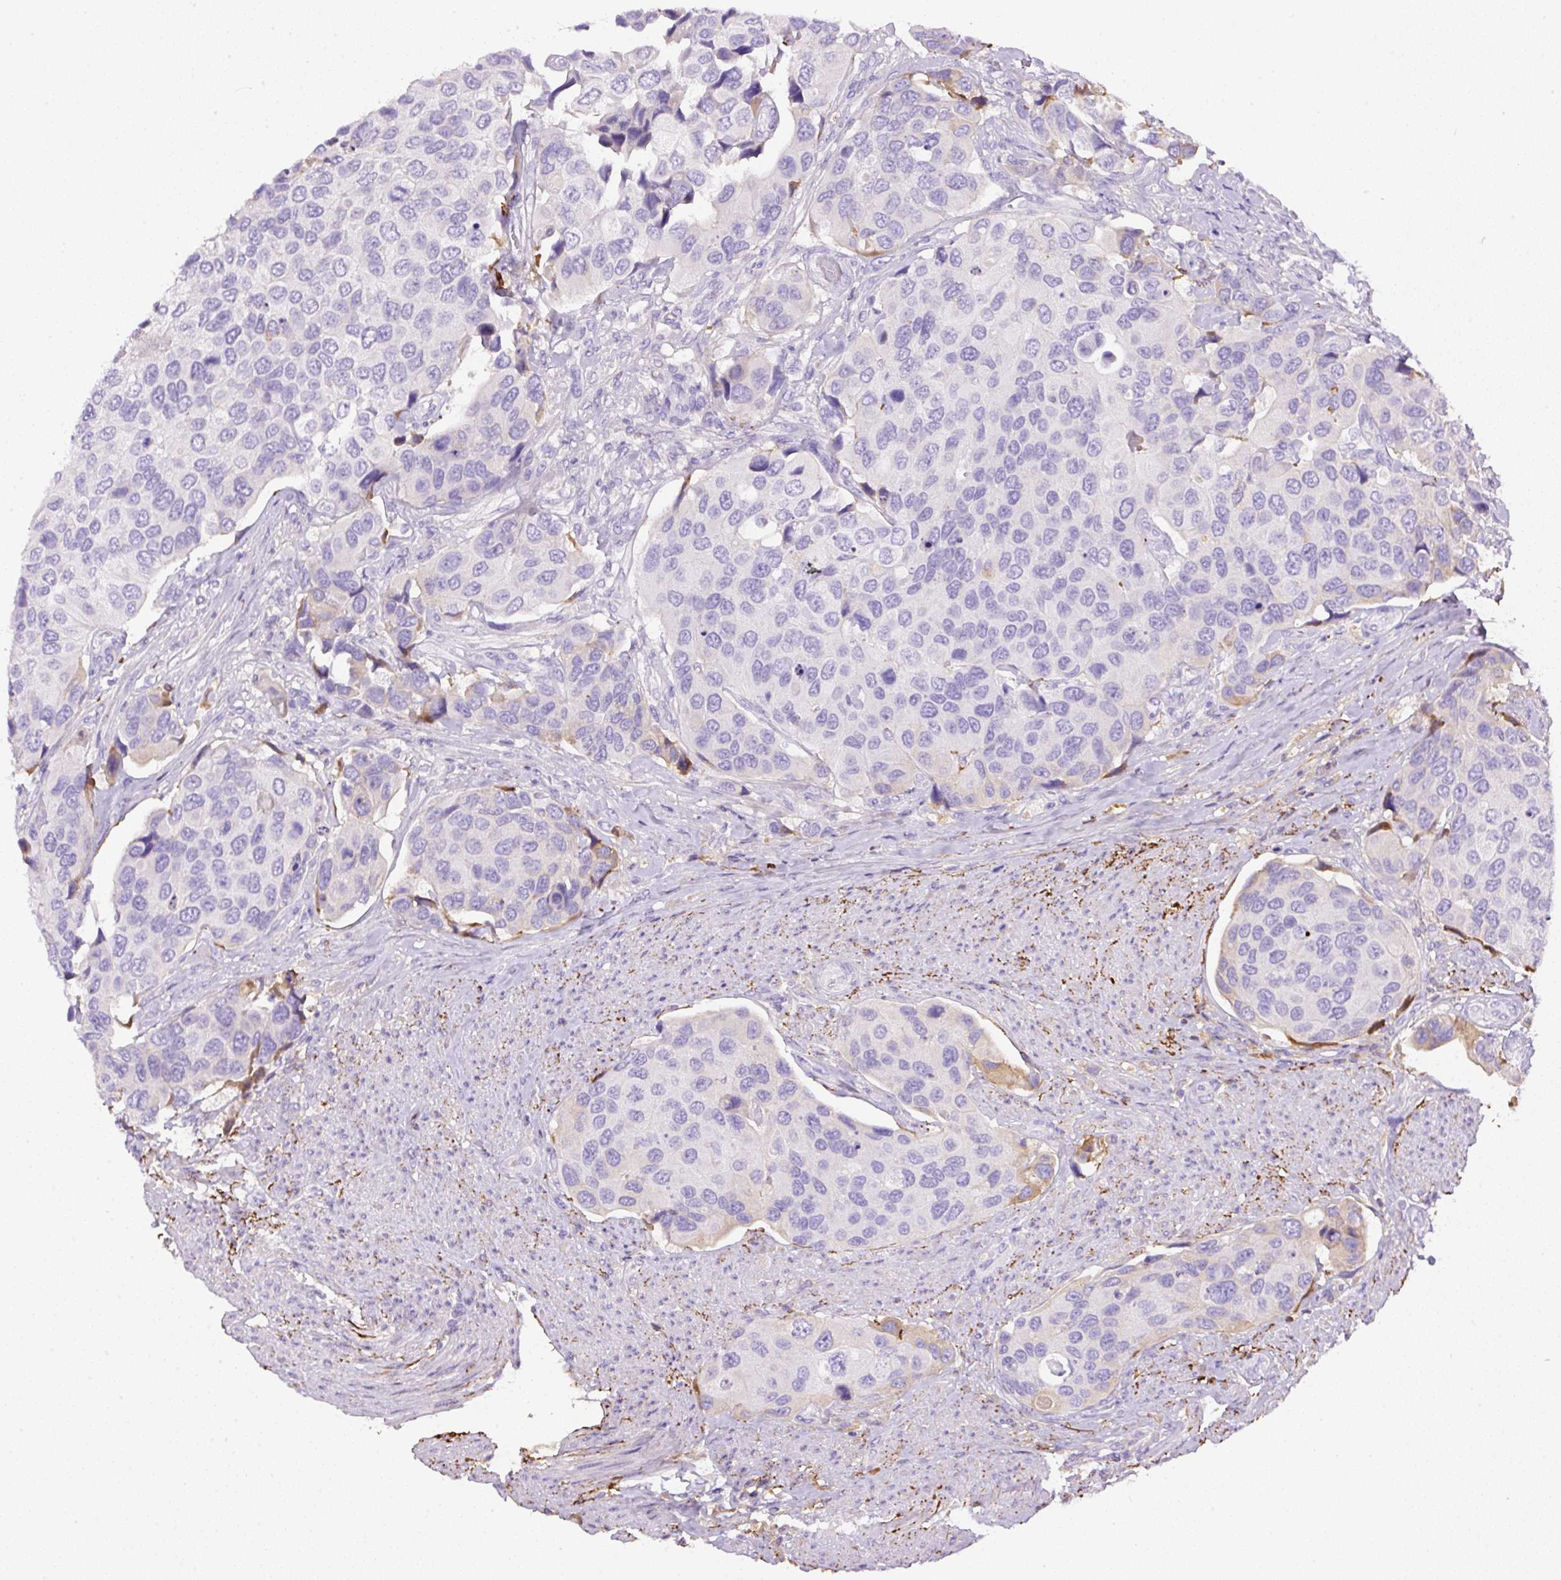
{"staining": {"intensity": "negative", "quantity": "none", "location": "none"}, "tissue": "urothelial cancer", "cell_type": "Tumor cells", "image_type": "cancer", "snomed": [{"axis": "morphology", "description": "Urothelial carcinoma, High grade"}, {"axis": "topography", "description": "Urinary bladder"}], "caption": "An IHC histopathology image of urothelial carcinoma (high-grade) is shown. There is no staining in tumor cells of urothelial carcinoma (high-grade). (Stains: DAB (3,3'-diaminobenzidine) immunohistochemistry (IHC) with hematoxylin counter stain, Microscopy: brightfield microscopy at high magnification).", "gene": "APCS", "patient": {"sex": "male", "age": 74}}